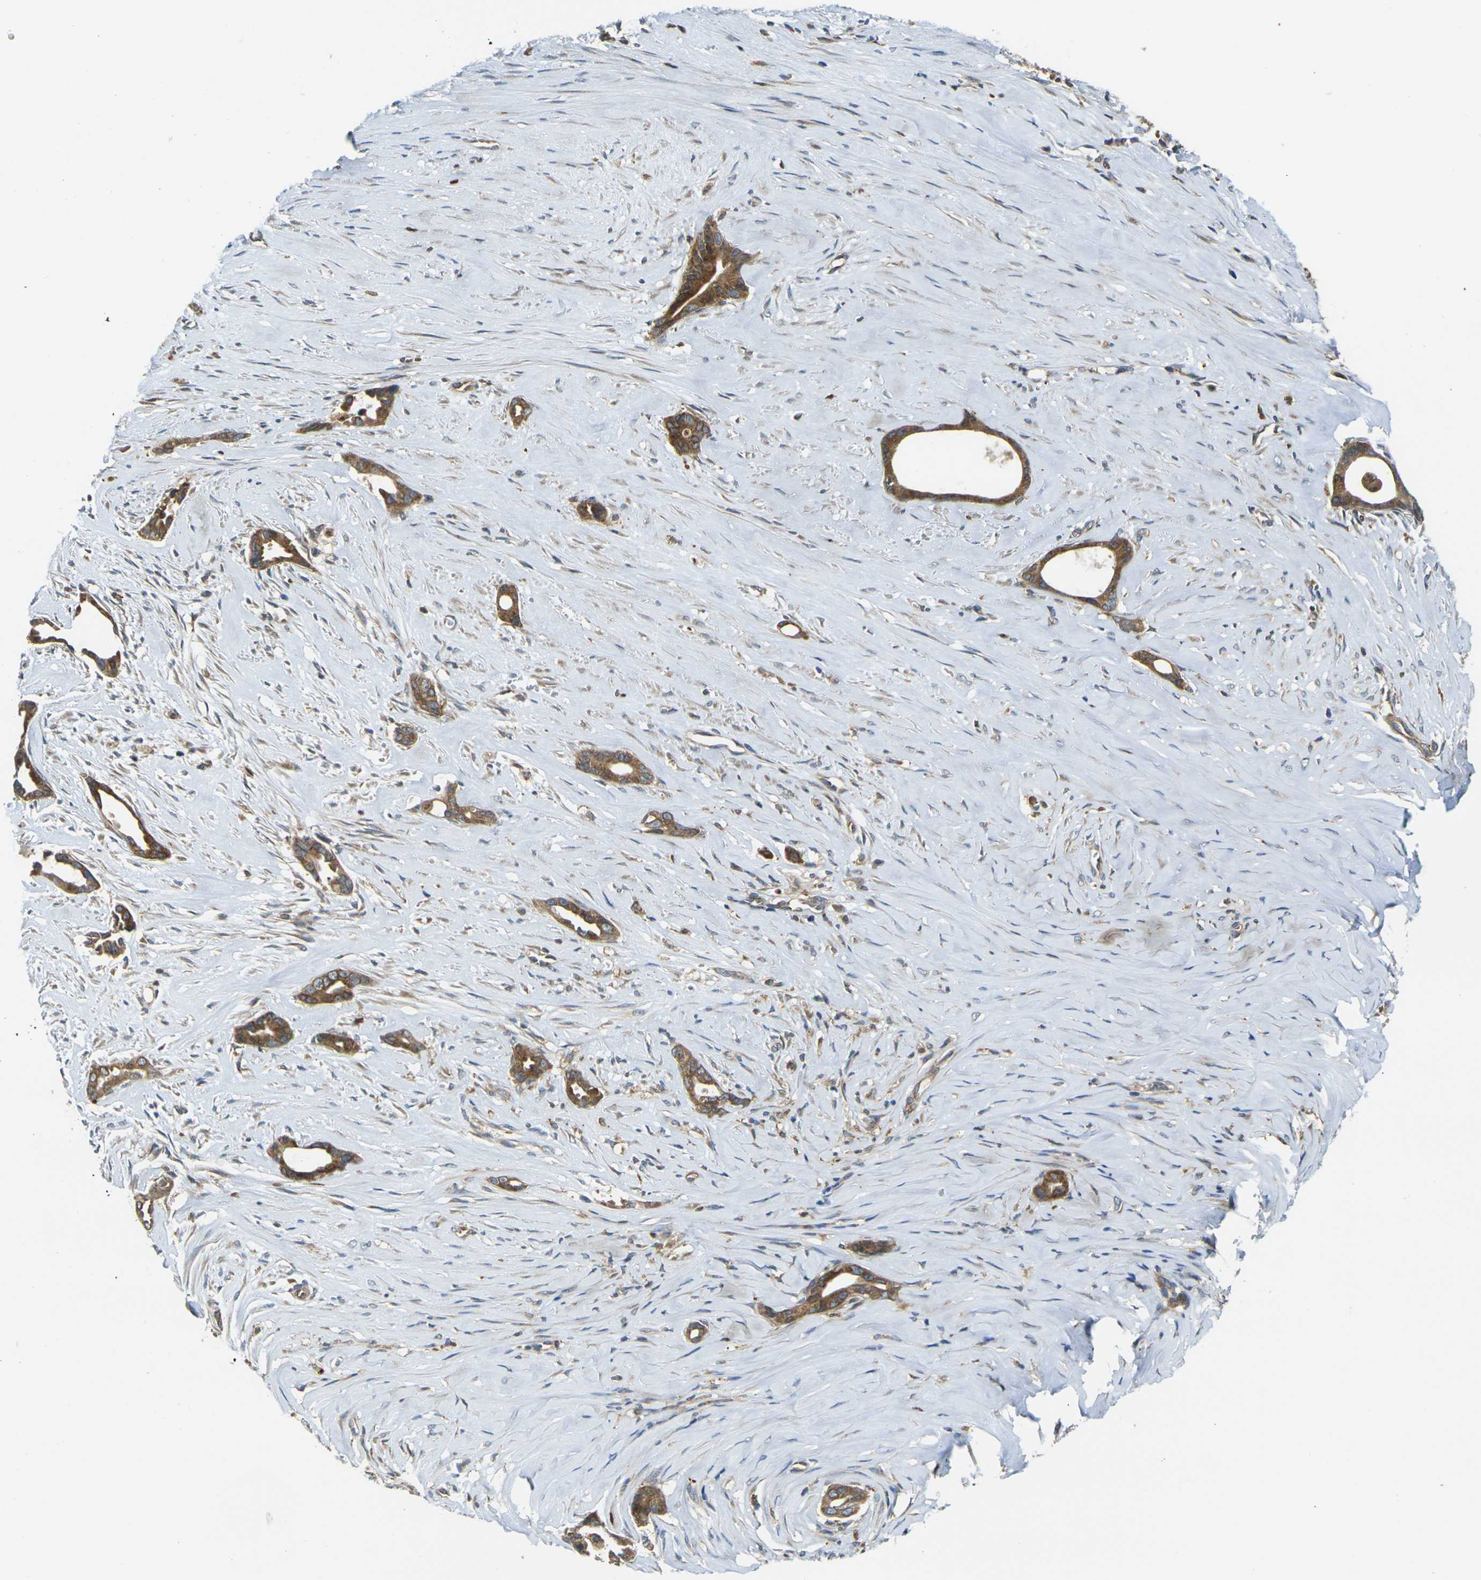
{"staining": {"intensity": "strong", "quantity": ">75%", "location": "cytoplasmic/membranous"}, "tissue": "liver cancer", "cell_type": "Tumor cells", "image_type": "cancer", "snomed": [{"axis": "morphology", "description": "Cholangiocarcinoma"}, {"axis": "topography", "description": "Liver"}], "caption": "Strong cytoplasmic/membranous staining for a protein is appreciated in about >75% of tumor cells of cholangiocarcinoma (liver) using immunohistochemistry (IHC).", "gene": "FZD1", "patient": {"sex": "female", "age": 55}}